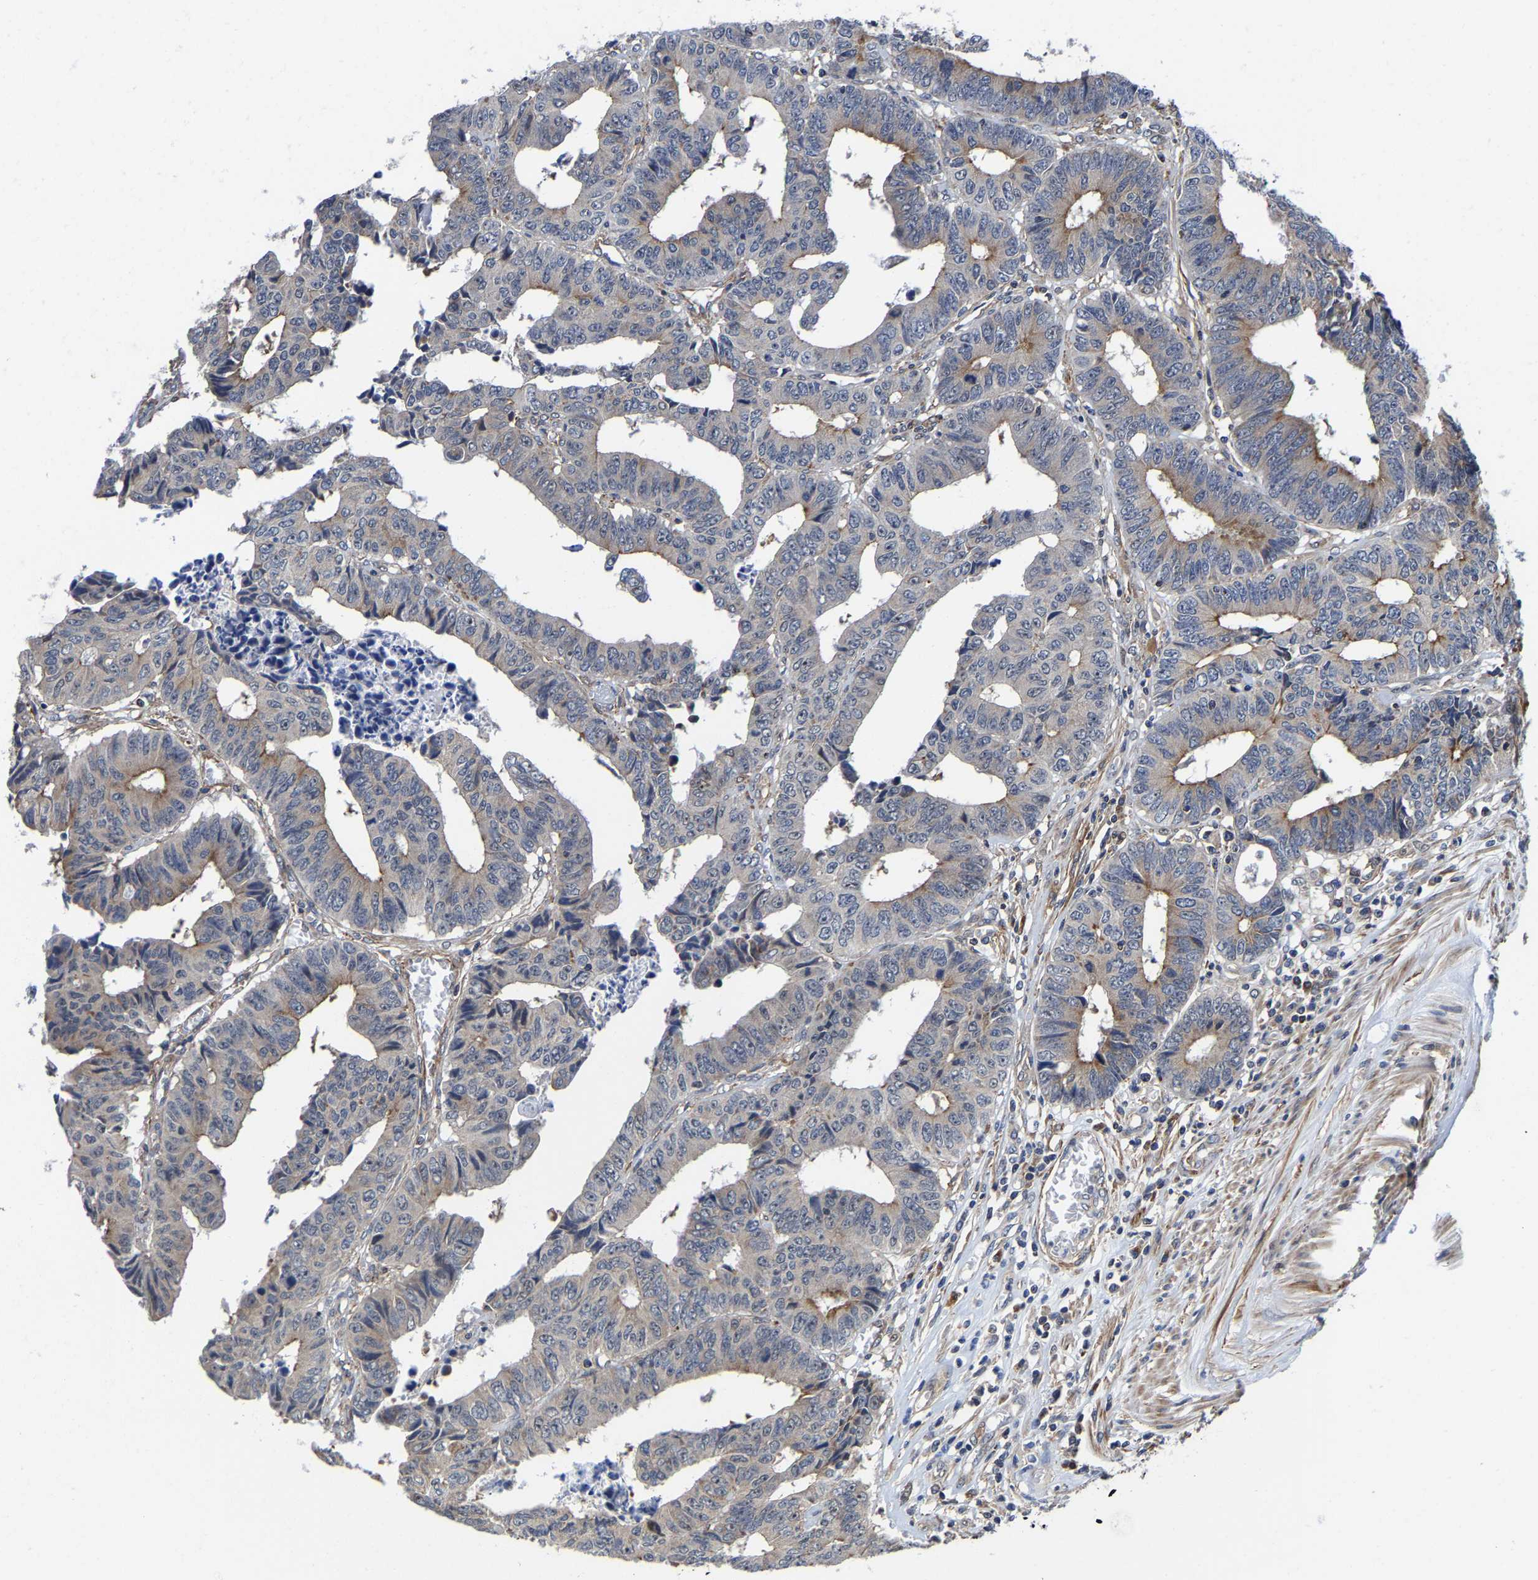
{"staining": {"intensity": "weak", "quantity": "25%-75%", "location": "cytoplasmic/membranous"}, "tissue": "colorectal cancer", "cell_type": "Tumor cells", "image_type": "cancer", "snomed": [{"axis": "morphology", "description": "Adenocarcinoma, NOS"}, {"axis": "topography", "description": "Rectum"}], "caption": "Tumor cells exhibit low levels of weak cytoplasmic/membranous expression in approximately 25%-75% of cells in human colorectal cancer.", "gene": "PFKFB3", "patient": {"sex": "male", "age": 84}}